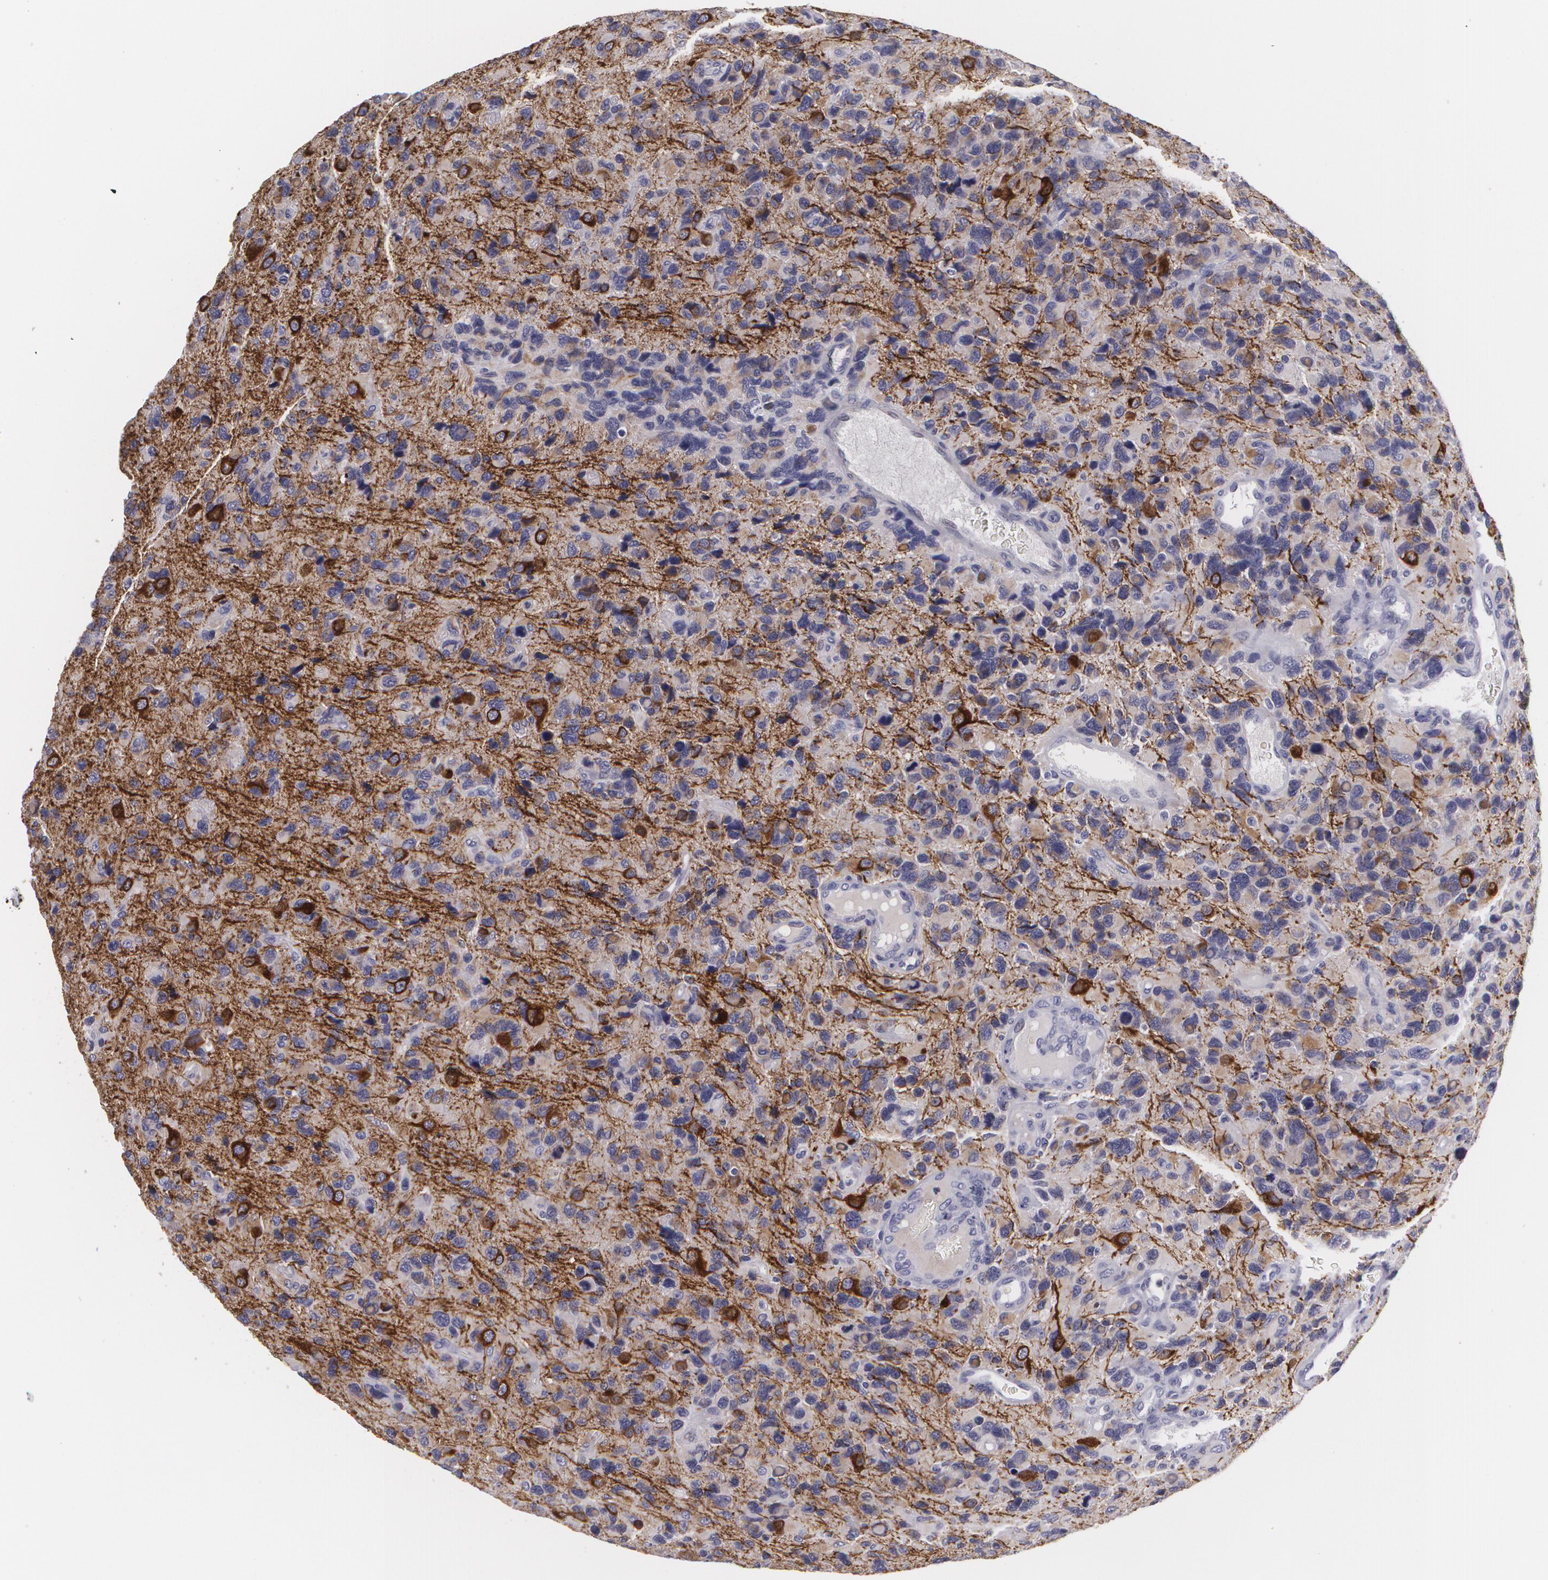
{"staining": {"intensity": "moderate", "quantity": "<25%", "location": "cytoplasmic/membranous"}, "tissue": "glioma", "cell_type": "Tumor cells", "image_type": "cancer", "snomed": [{"axis": "morphology", "description": "Glioma, malignant, High grade"}, {"axis": "topography", "description": "Brain"}], "caption": "Tumor cells show low levels of moderate cytoplasmic/membranous positivity in about <25% of cells in glioma.", "gene": "MAP2", "patient": {"sex": "male", "age": 77}}